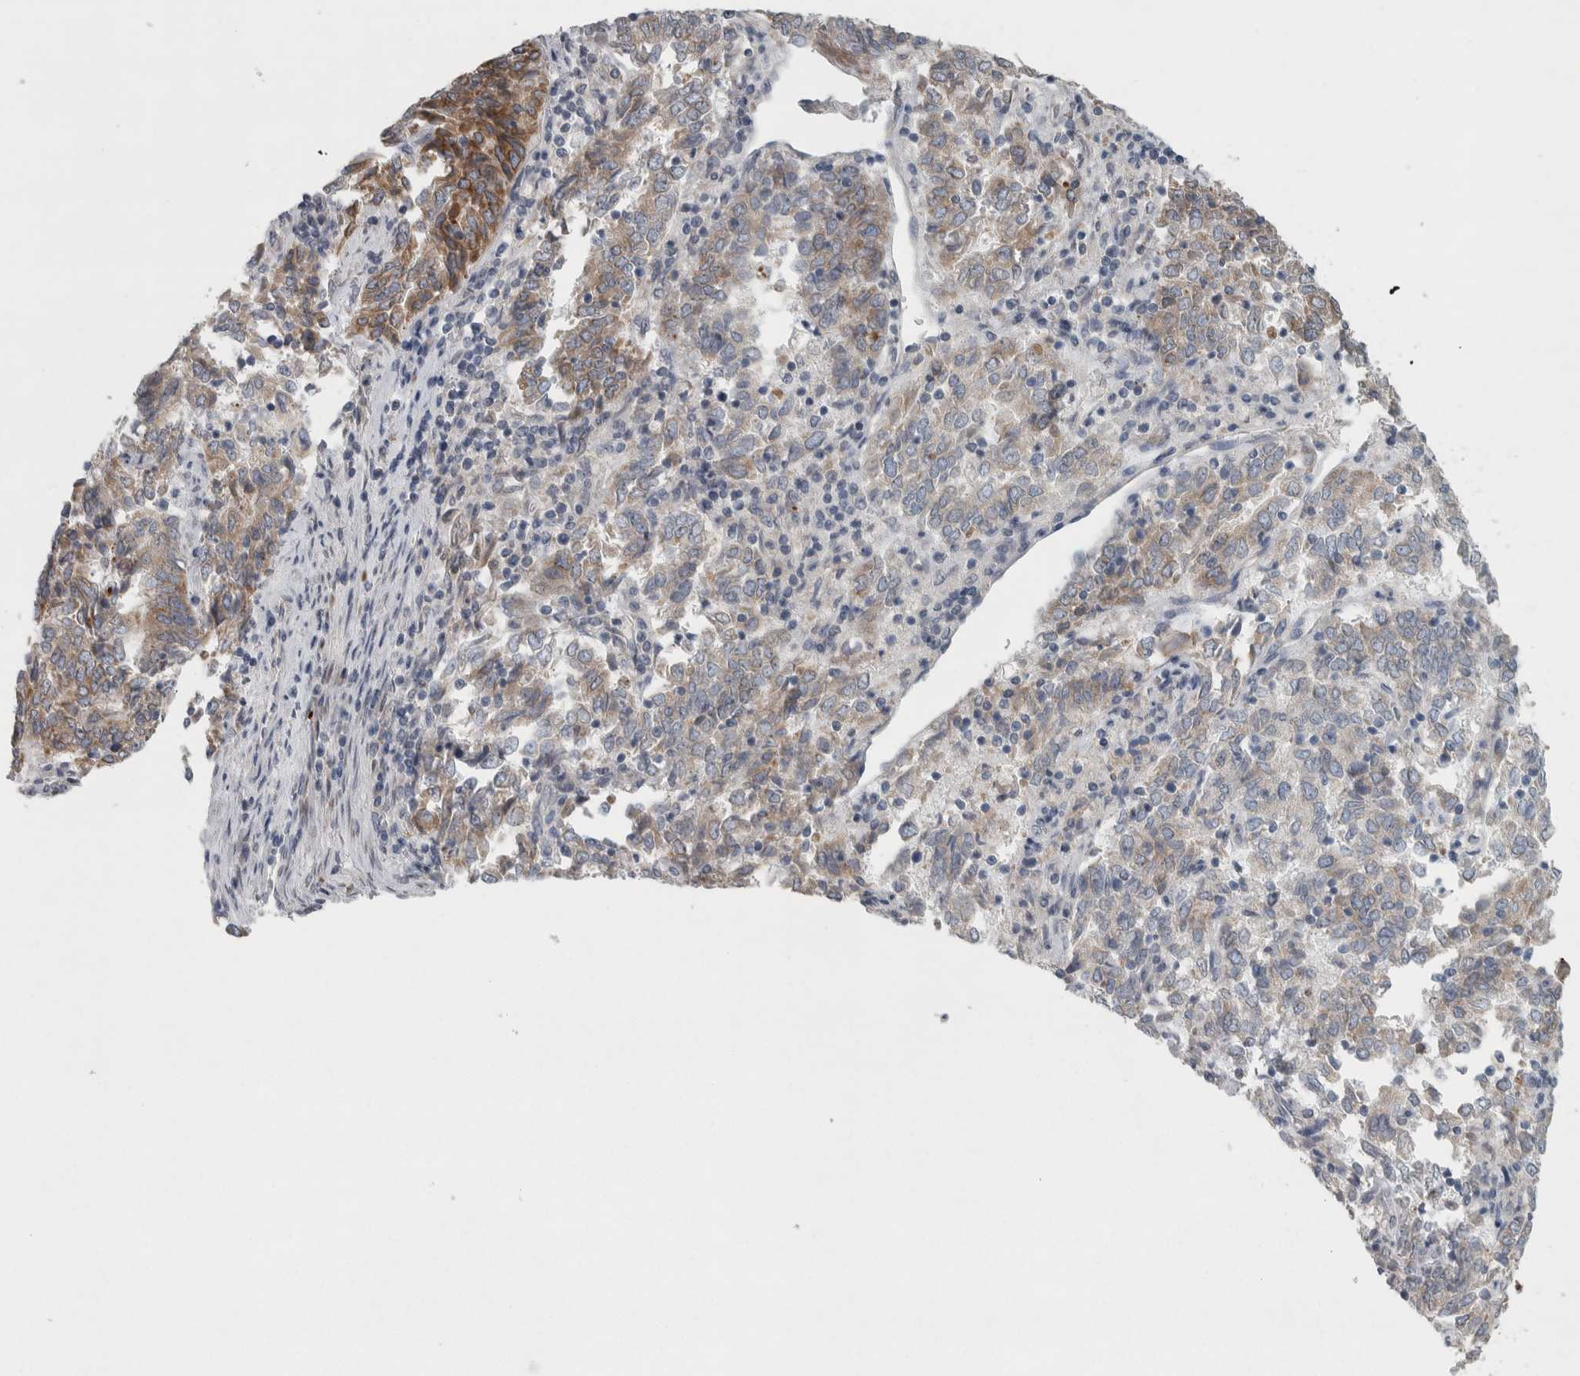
{"staining": {"intensity": "moderate", "quantity": "25%-75%", "location": "cytoplasmic/membranous"}, "tissue": "endometrial cancer", "cell_type": "Tumor cells", "image_type": "cancer", "snomed": [{"axis": "morphology", "description": "Adenocarcinoma, NOS"}, {"axis": "topography", "description": "Endometrium"}], "caption": "Tumor cells exhibit medium levels of moderate cytoplasmic/membranous staining in about 25%-75% of cells in endometrial adenocarcinoma.", "gene": "SIGMAR1", "patient": {"sex": "female", "age": 80}}